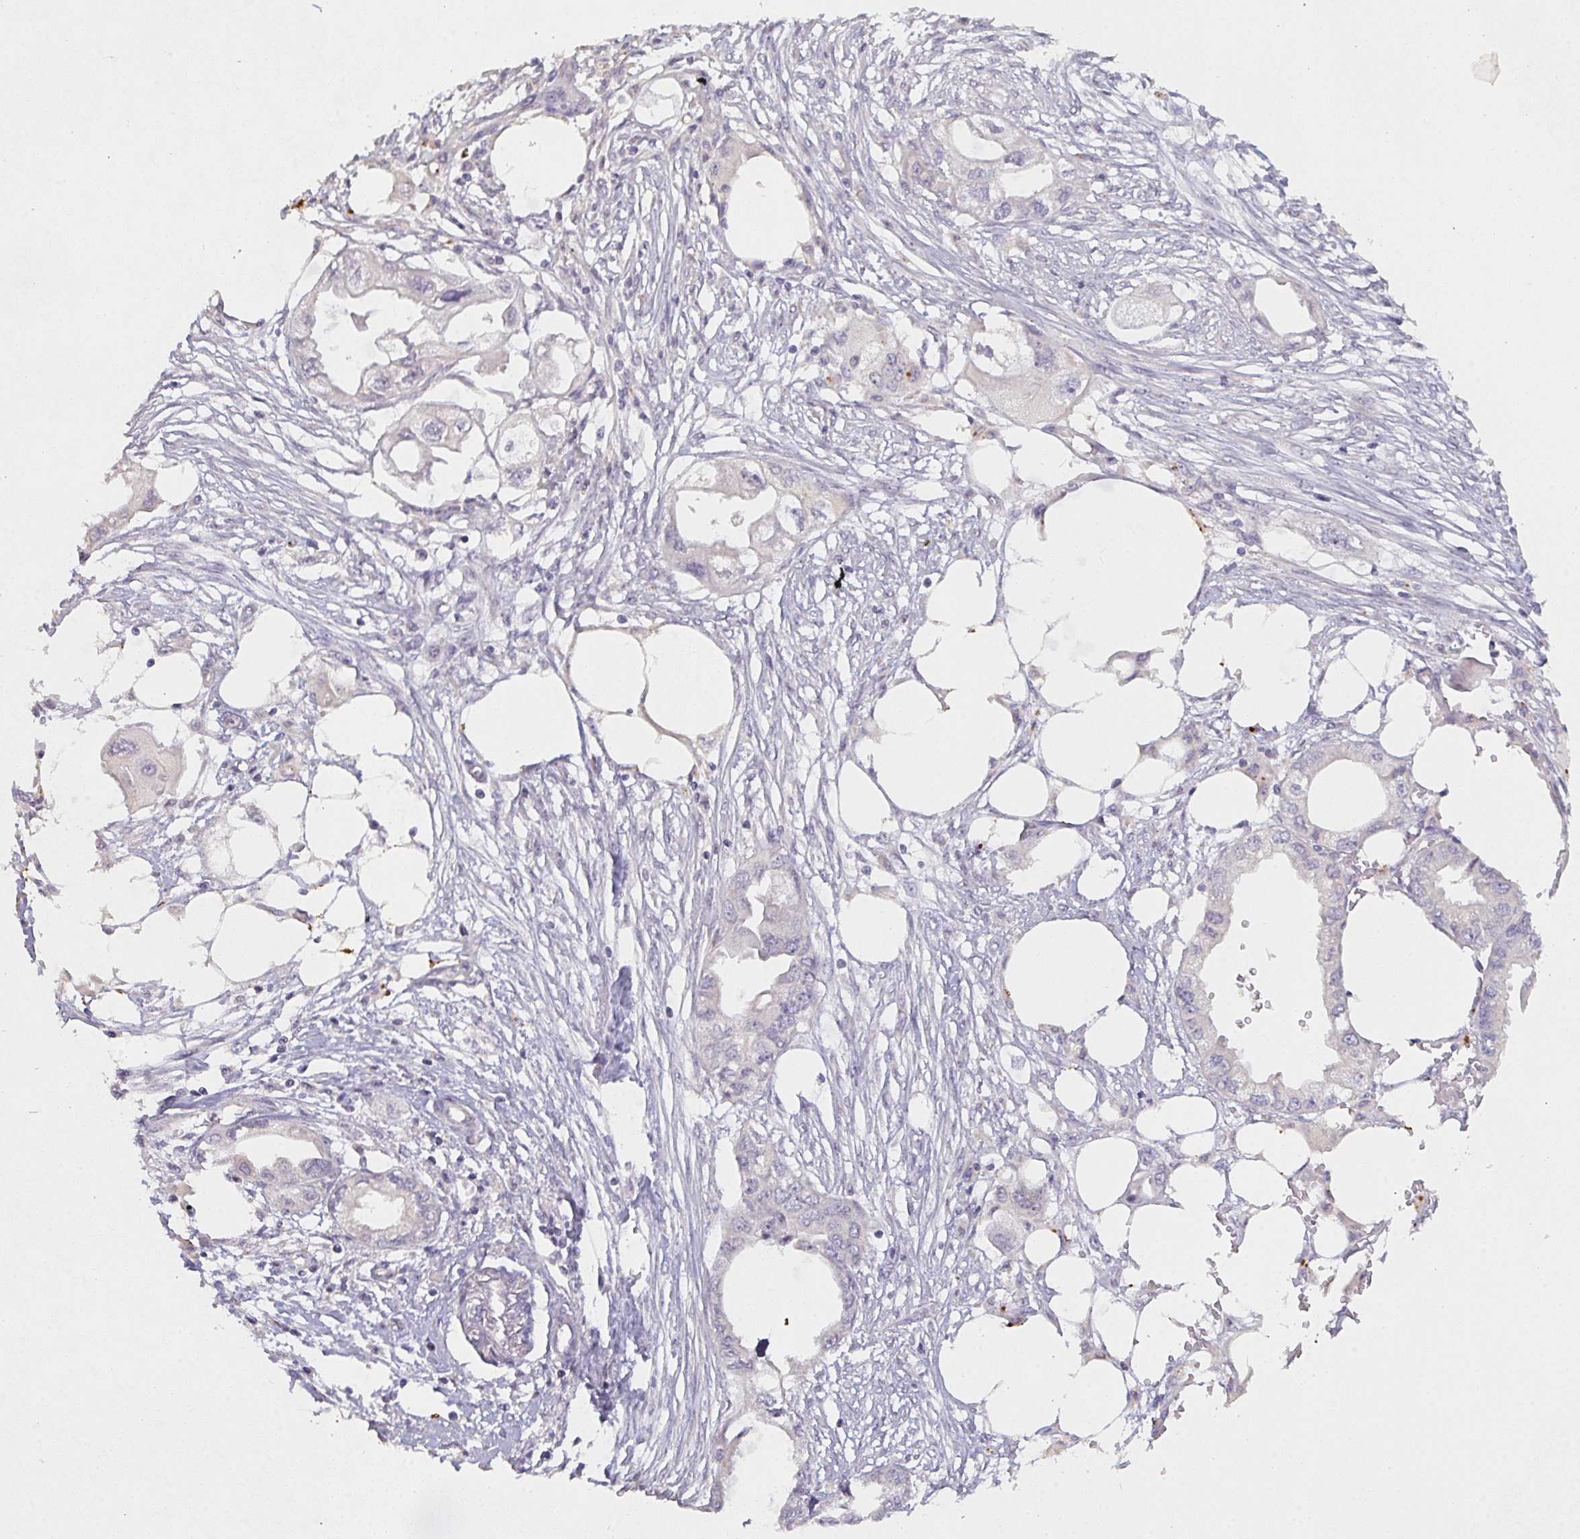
{"staining": {"intensity": "negative", "quantity": "none", "location": "none"}, "tissue": "endometrial cancer", "cell_type": "Tumor cells", "image_type": "cancer", "snomed": [{"axis": "morphology", "description": "Adenocarcinoma, NOS"}, {"axis": "morphology", "description": "Adenocarcinoma, metastatic, NOS"}, {"axis": "topography", "description": "Adipose tissue"}, {"axis": "topography", "description": "Endometrium"}], "caption": "Immunohistochemistry histopathology image of metastatic adenocarcinoma (endometrial) stained for a protein (brown), which displays no staining in tumor cells.", "gene": "TMEM219", "patient": {"sex": "female", "age": 67}}